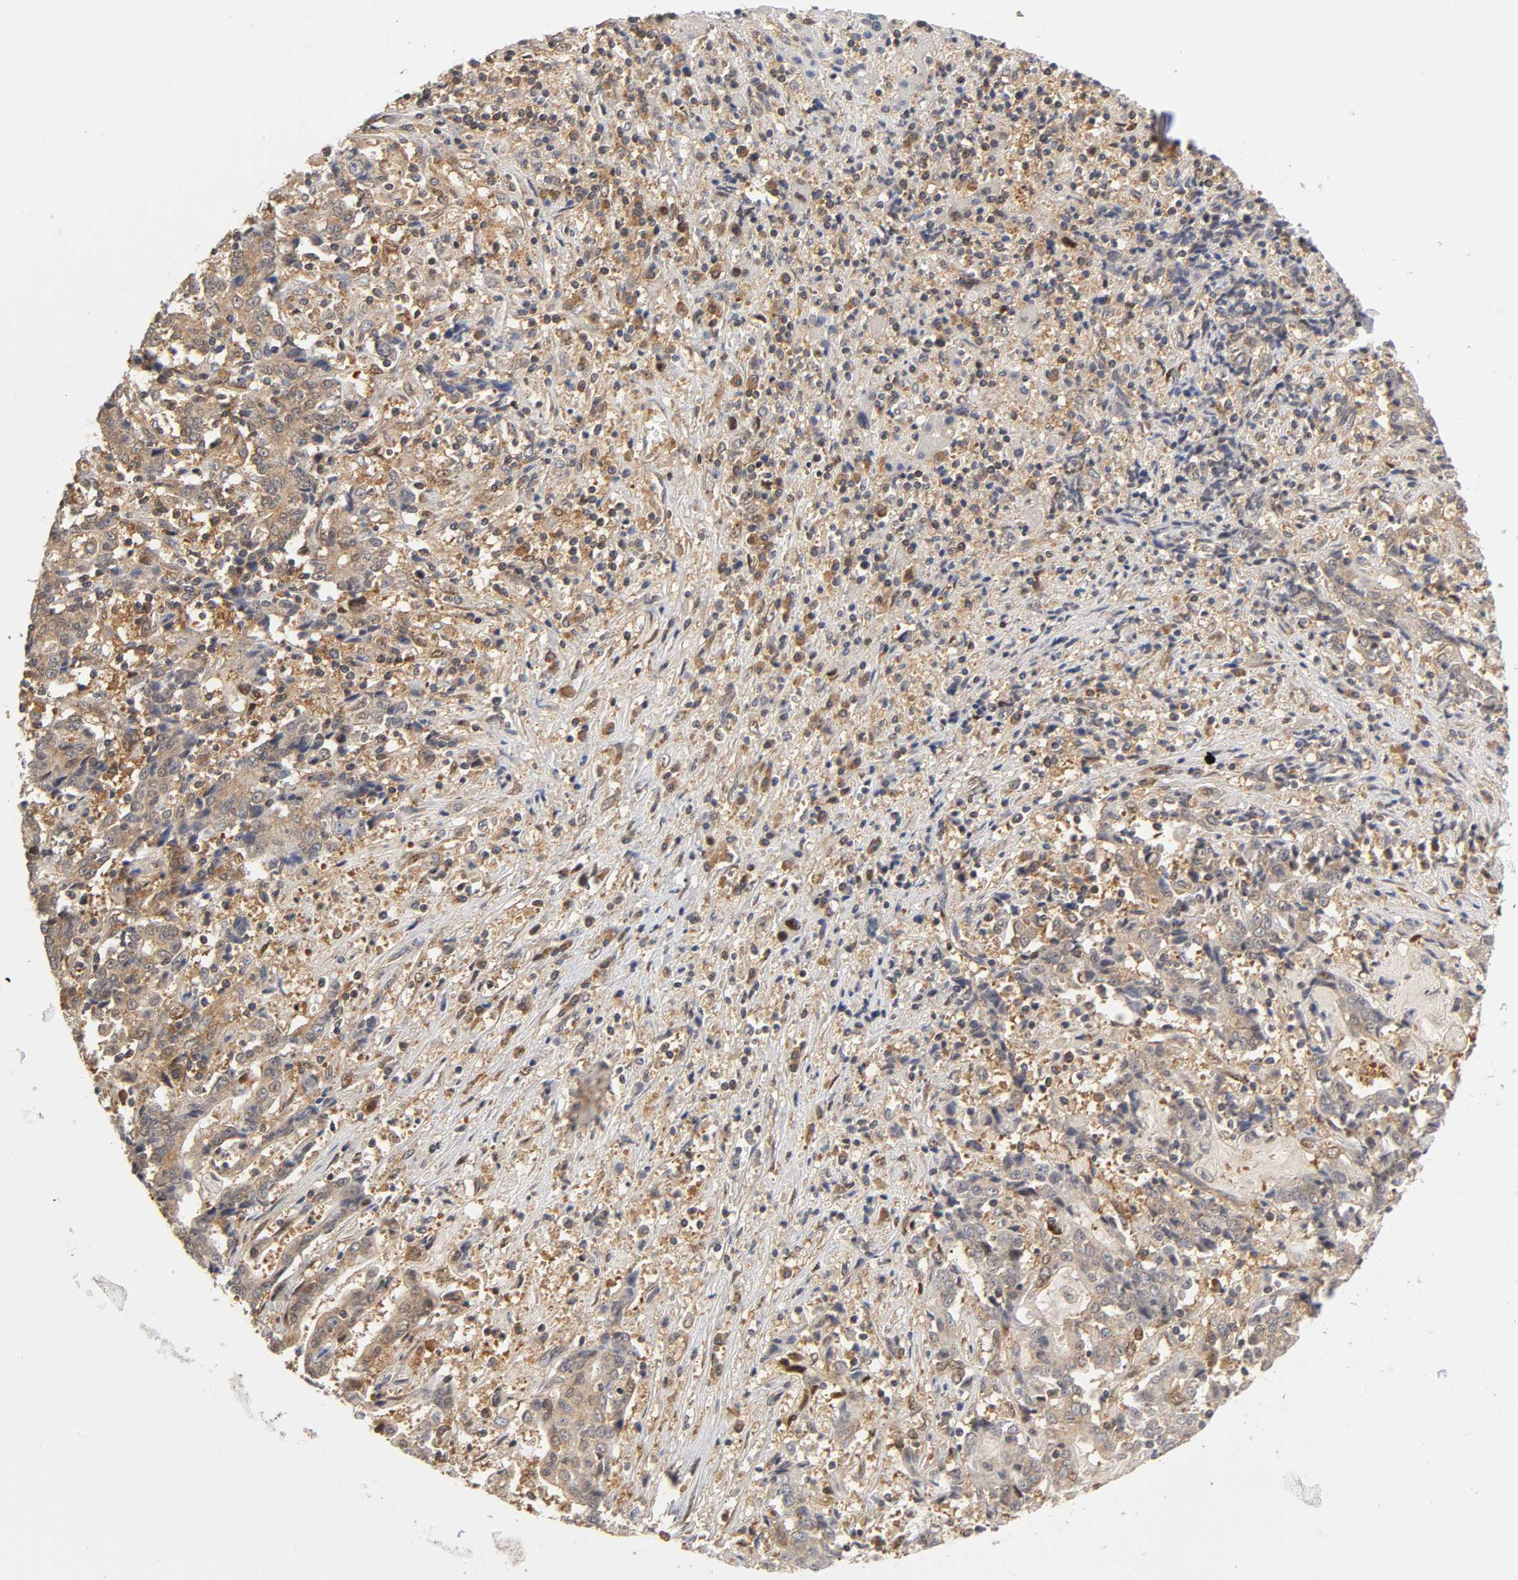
{"staining": {"intensity": "moderate", "quantity": ">75%", "location": "cytoplasmic/membranous"}, "tissue": "liver cancer", "cell_type": "Tumor cells", "image_type": "cancer", "snomed": [{"axis": "morphology", "description": "Cholangiocarcinoma"}, {"axis": "topography", "description": "Liver"}], "caption": "DAB (3,3'-diaminobenzidine) immunohistochemical staining of cholangiocarcinoma (liver) exhibits moderate cytoplasmic/membranous protein positivity in about >75% of tumor cells.", "gene": "PAFAH1B1", "patient": {"sex": "male", "age": 57}}